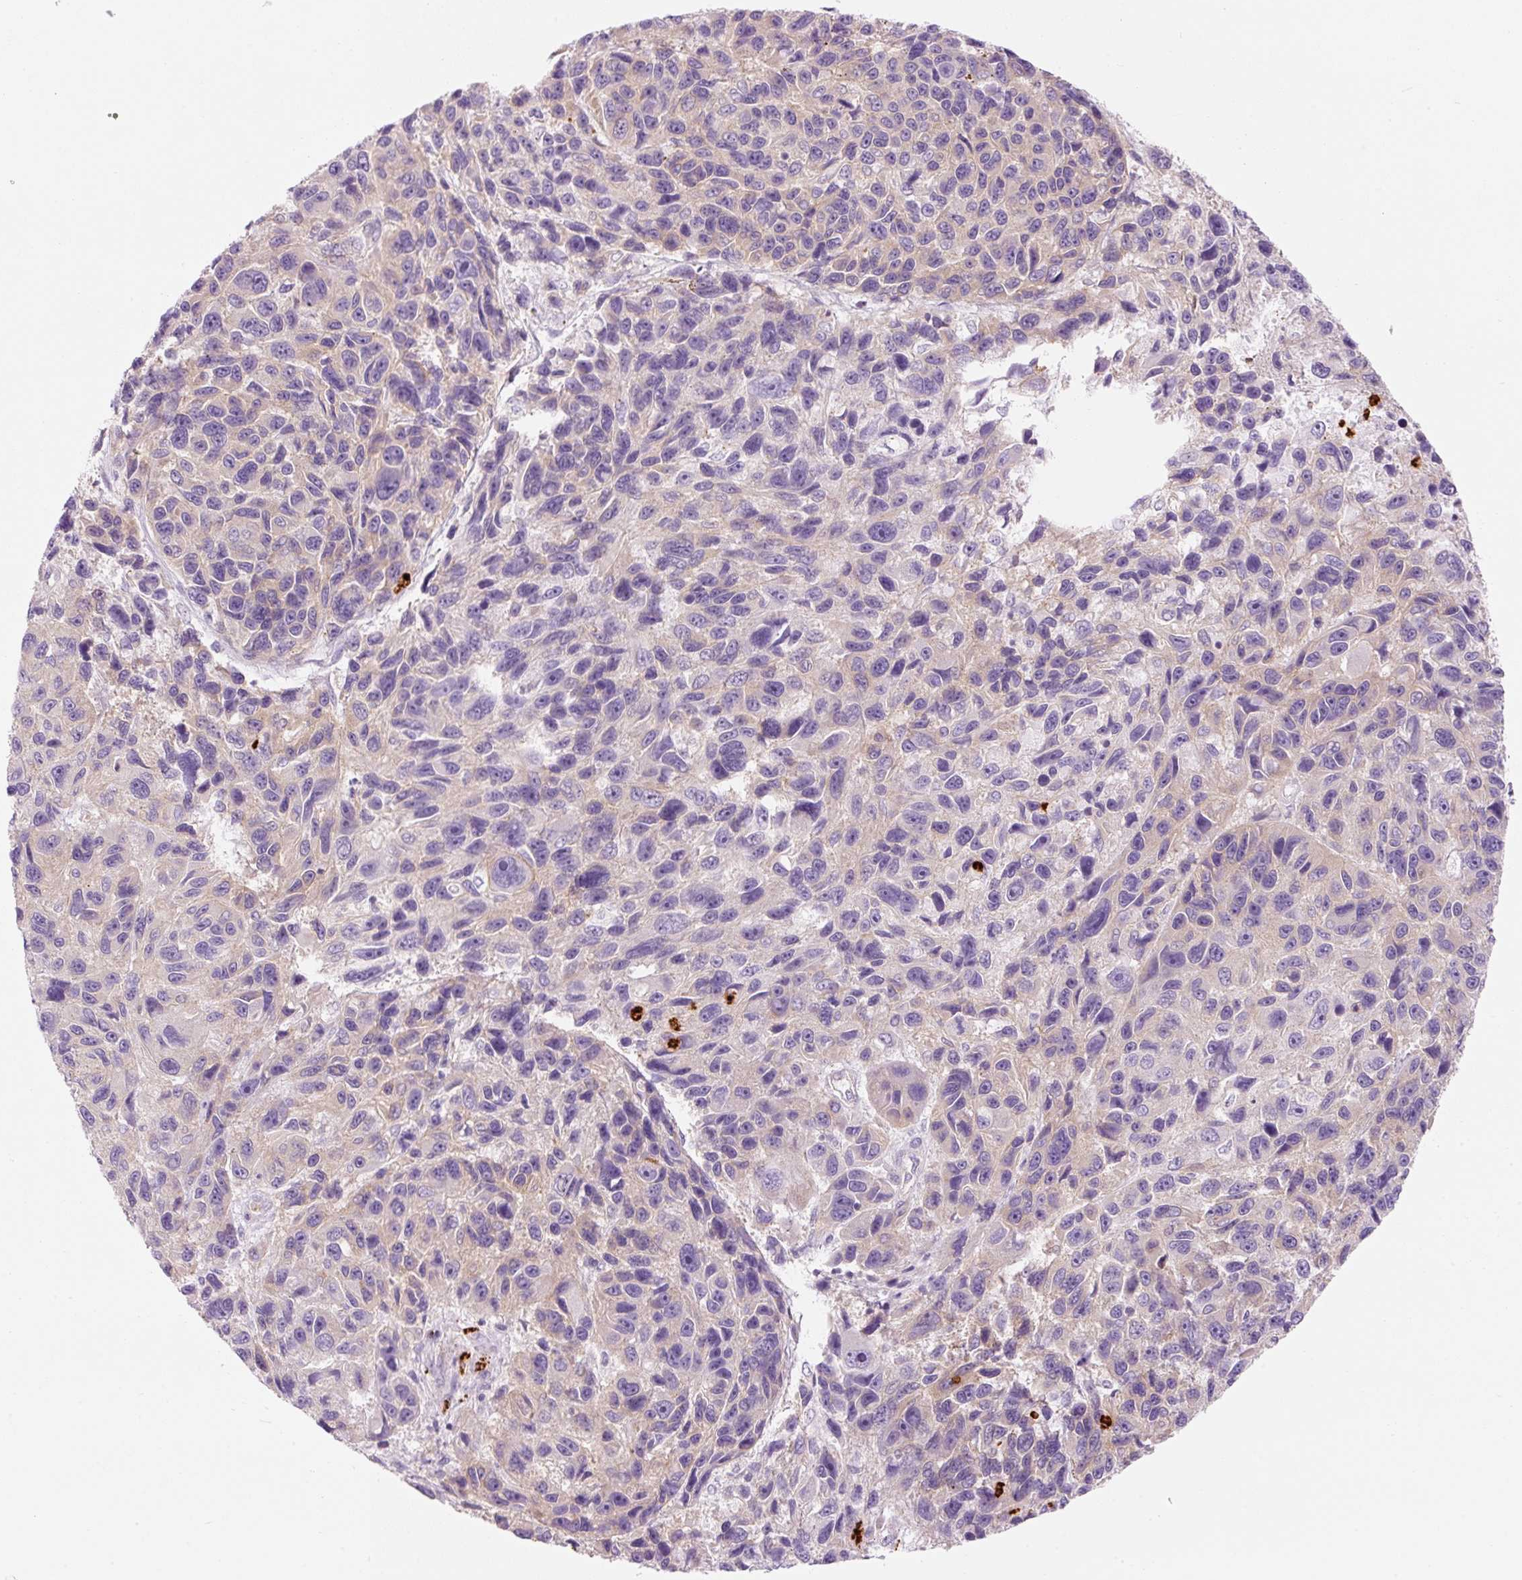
{"staining": {"intensity": "negative", "quantity": "none", "location": "none"}, "tissue": "melanoma", "cell_type": "Tumor cells", "image_type": "cancer", "snomed": [{"axis": "morphology", "description": "Malignant melanoma, NOS"}, {"axis": "topography", "description": "Skin"}], "caption": "This is an IHC image of malignant melanoma. There is no staining in tumor cells.", "gene": "MAP3K3", "patient": {"sex": "male", "age": 53}}